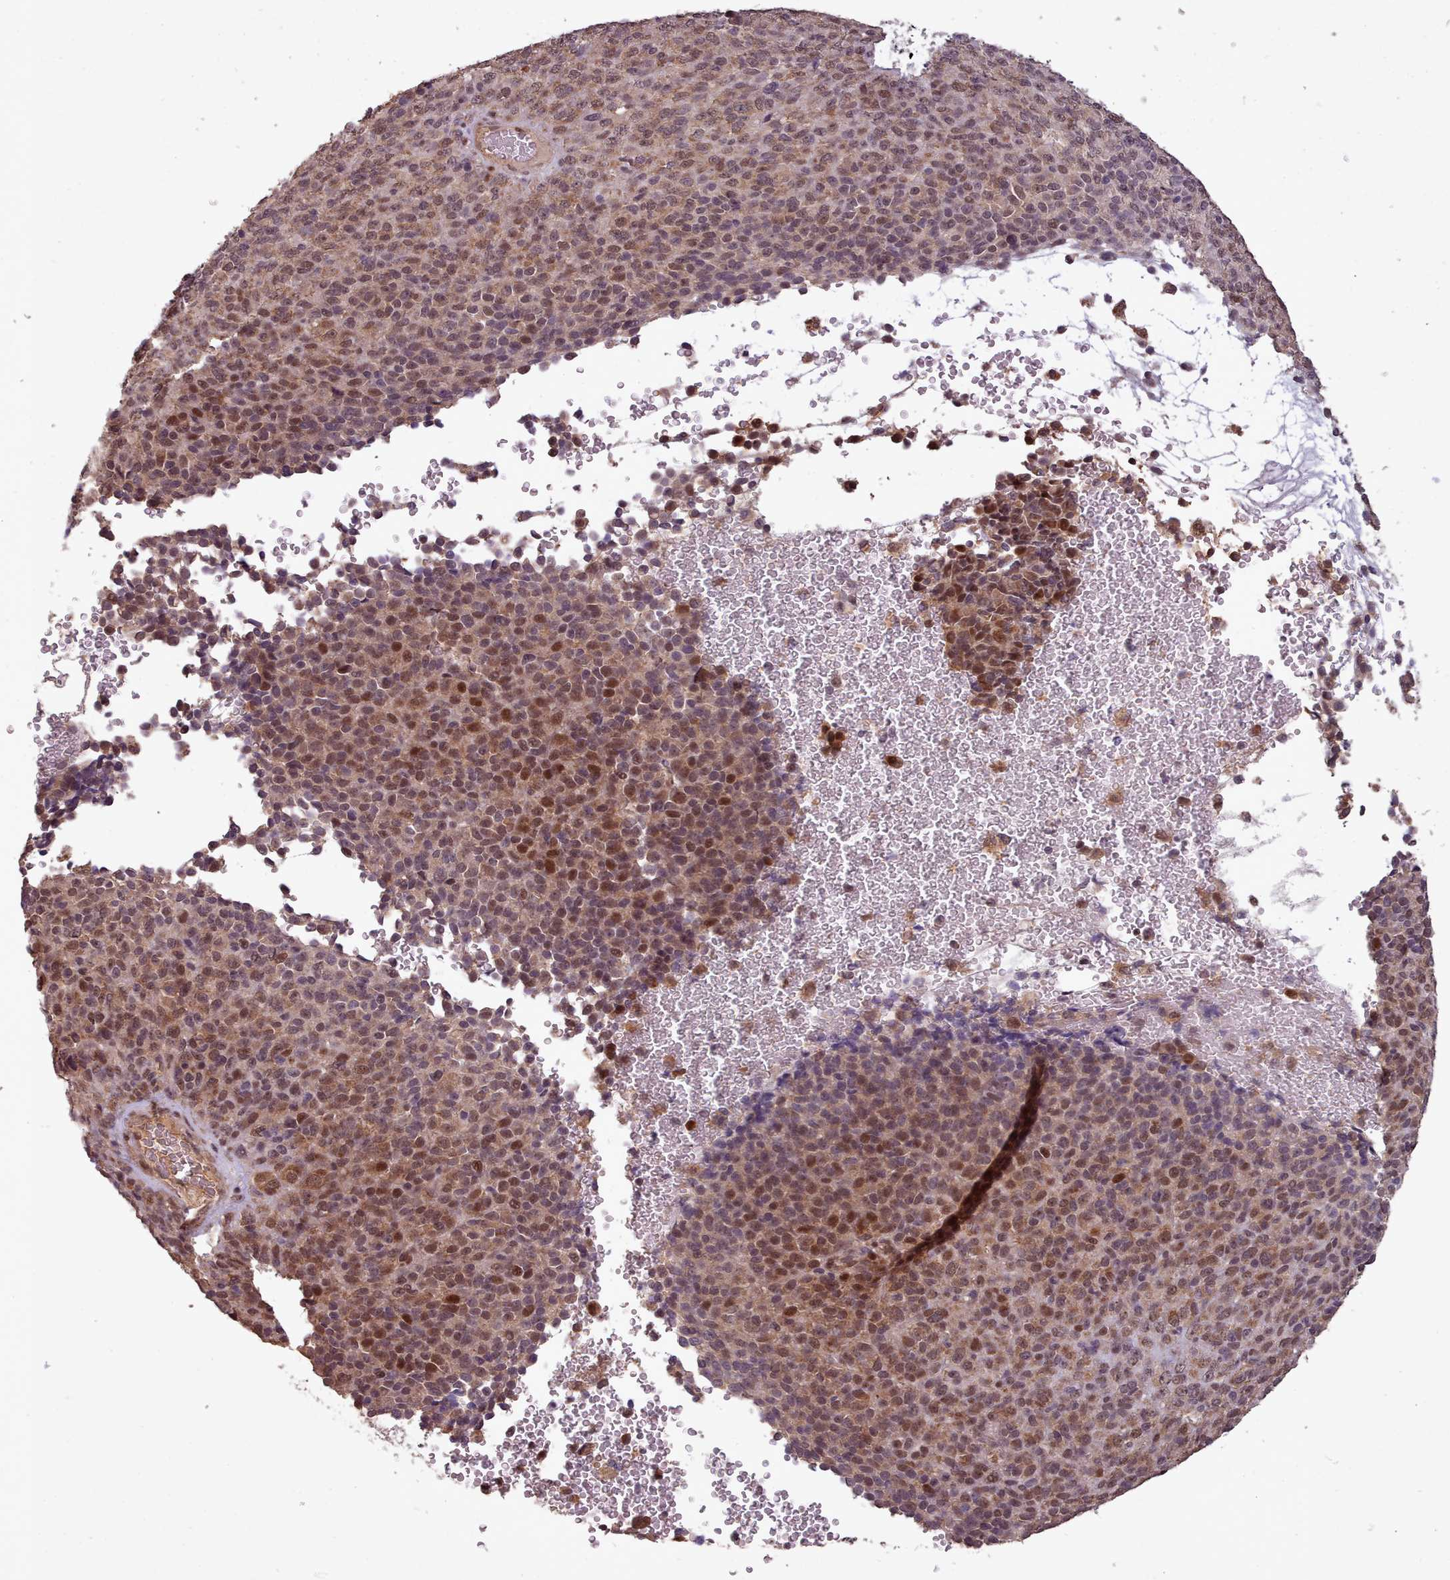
{"staining": {"intensity": "moderate", "quantity": ">75%", "location": "cytoplasmic/membranous,nuclear"}, "tissue": "melanoma", "cell_type": "Tumor cells", "image_type": "cancer", "snomed": [{"axis": "morphology", "description": "Malignant melanoma, Metastatic site"}, {"axis": "topography", "description": "Brain"}], "caption": "Melanoma was stained to show a protein in brown. There is medium levels of moderate cytoplasmic/membranous and nuclear positivity in approximately >75% of tumor cells.", "gene": "CDC6", "patient": {"sex": "female", "age": 56}}